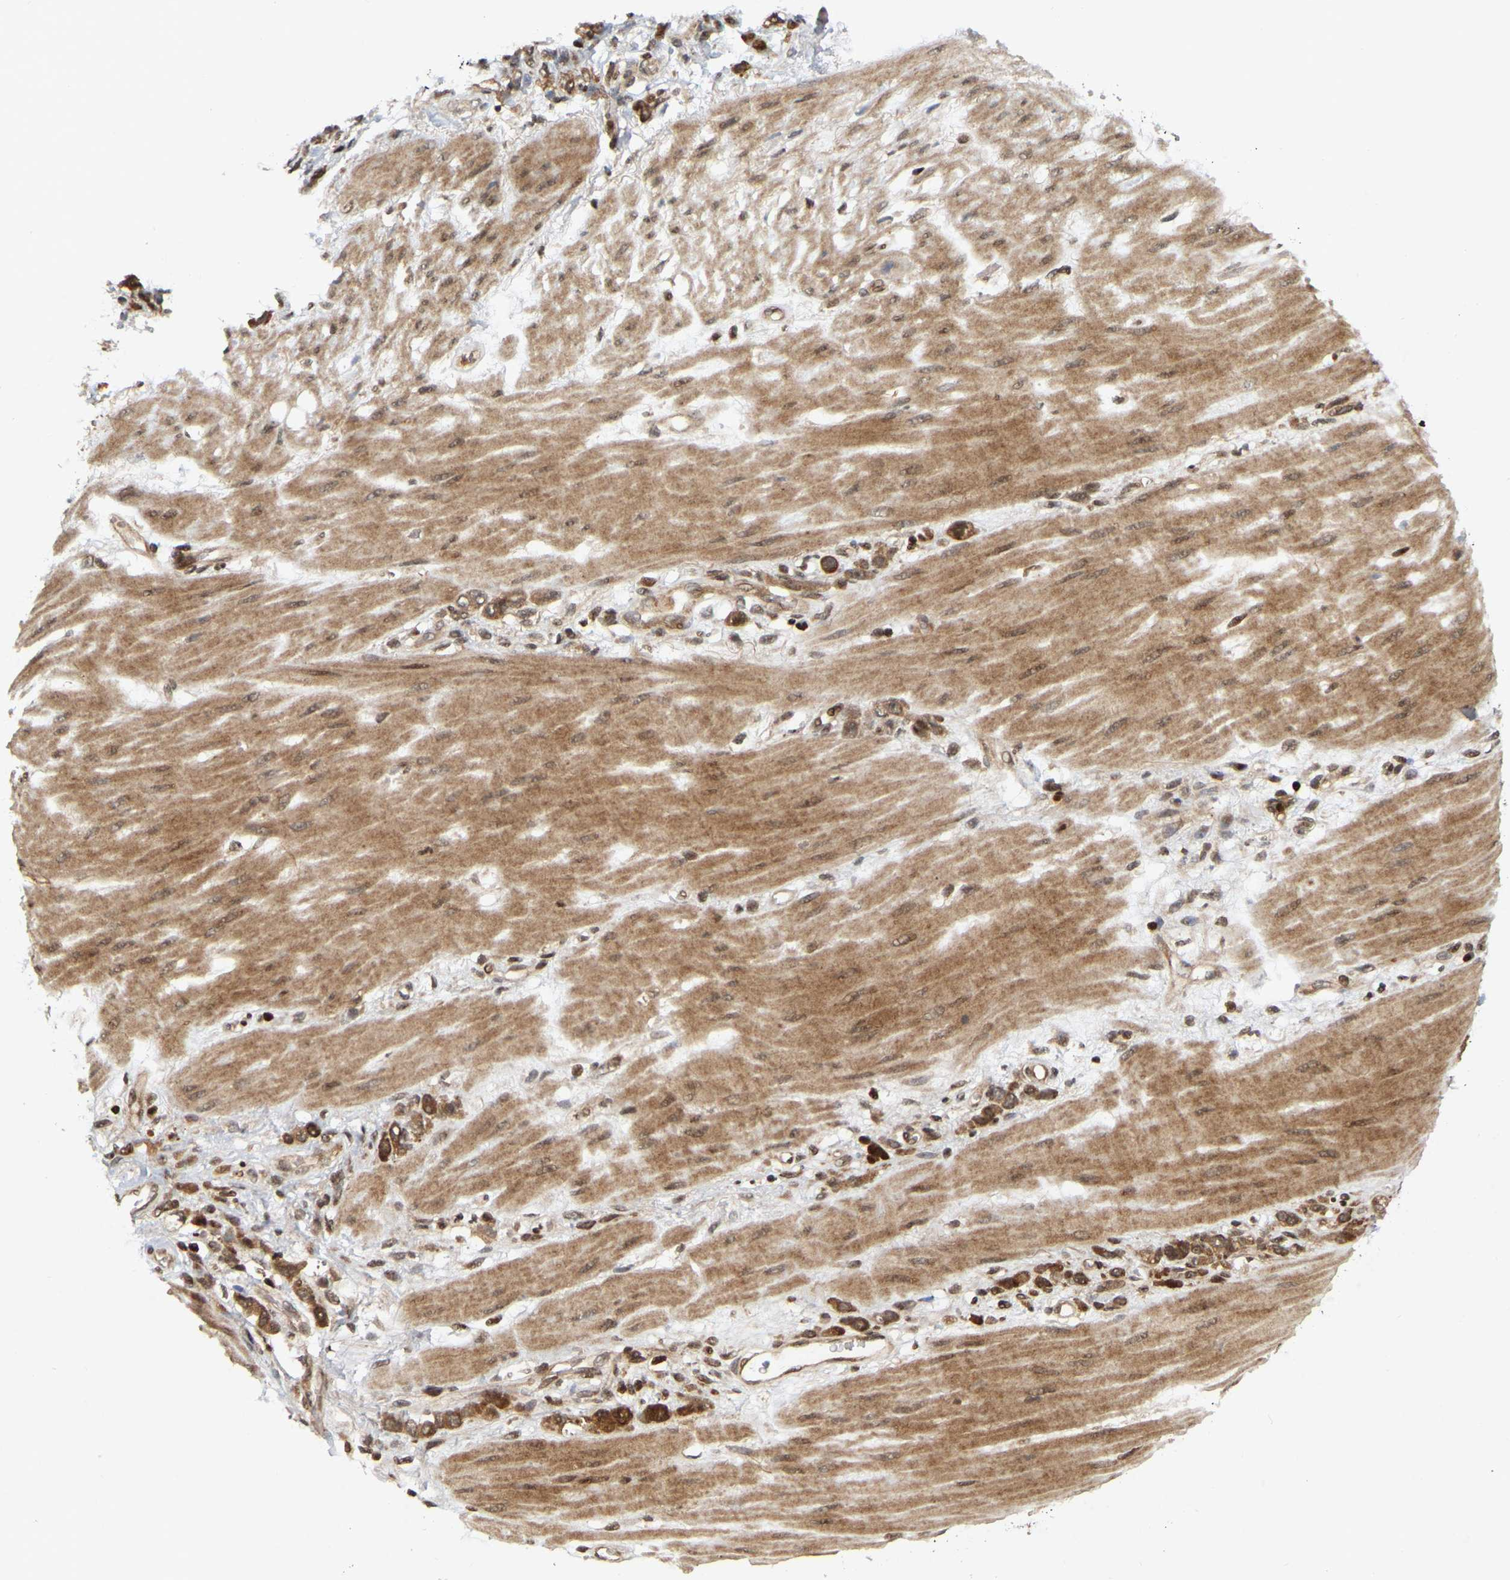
{"staining": {"intensity": "moderate", "quantity": ">75%", "location": "cytoplasmic/membranous"}, "tissue": "stomach cancer", "cell_type": "Tumor cells", "image_type": "cancer", "snomed": [{"axis": "morphology", "description": "Adenocarcinoma, NOS"}, {"axis": "topography", "description": "Stomach"}], "caption": "A medium amount of moderate cytoplasmic/membranous expression is appreciated in about >75% of tumor cells in stomach adenocarcinoma tissue.", "gene": "NFE2L2", "patient": {"sex": "male", "age": 82}}